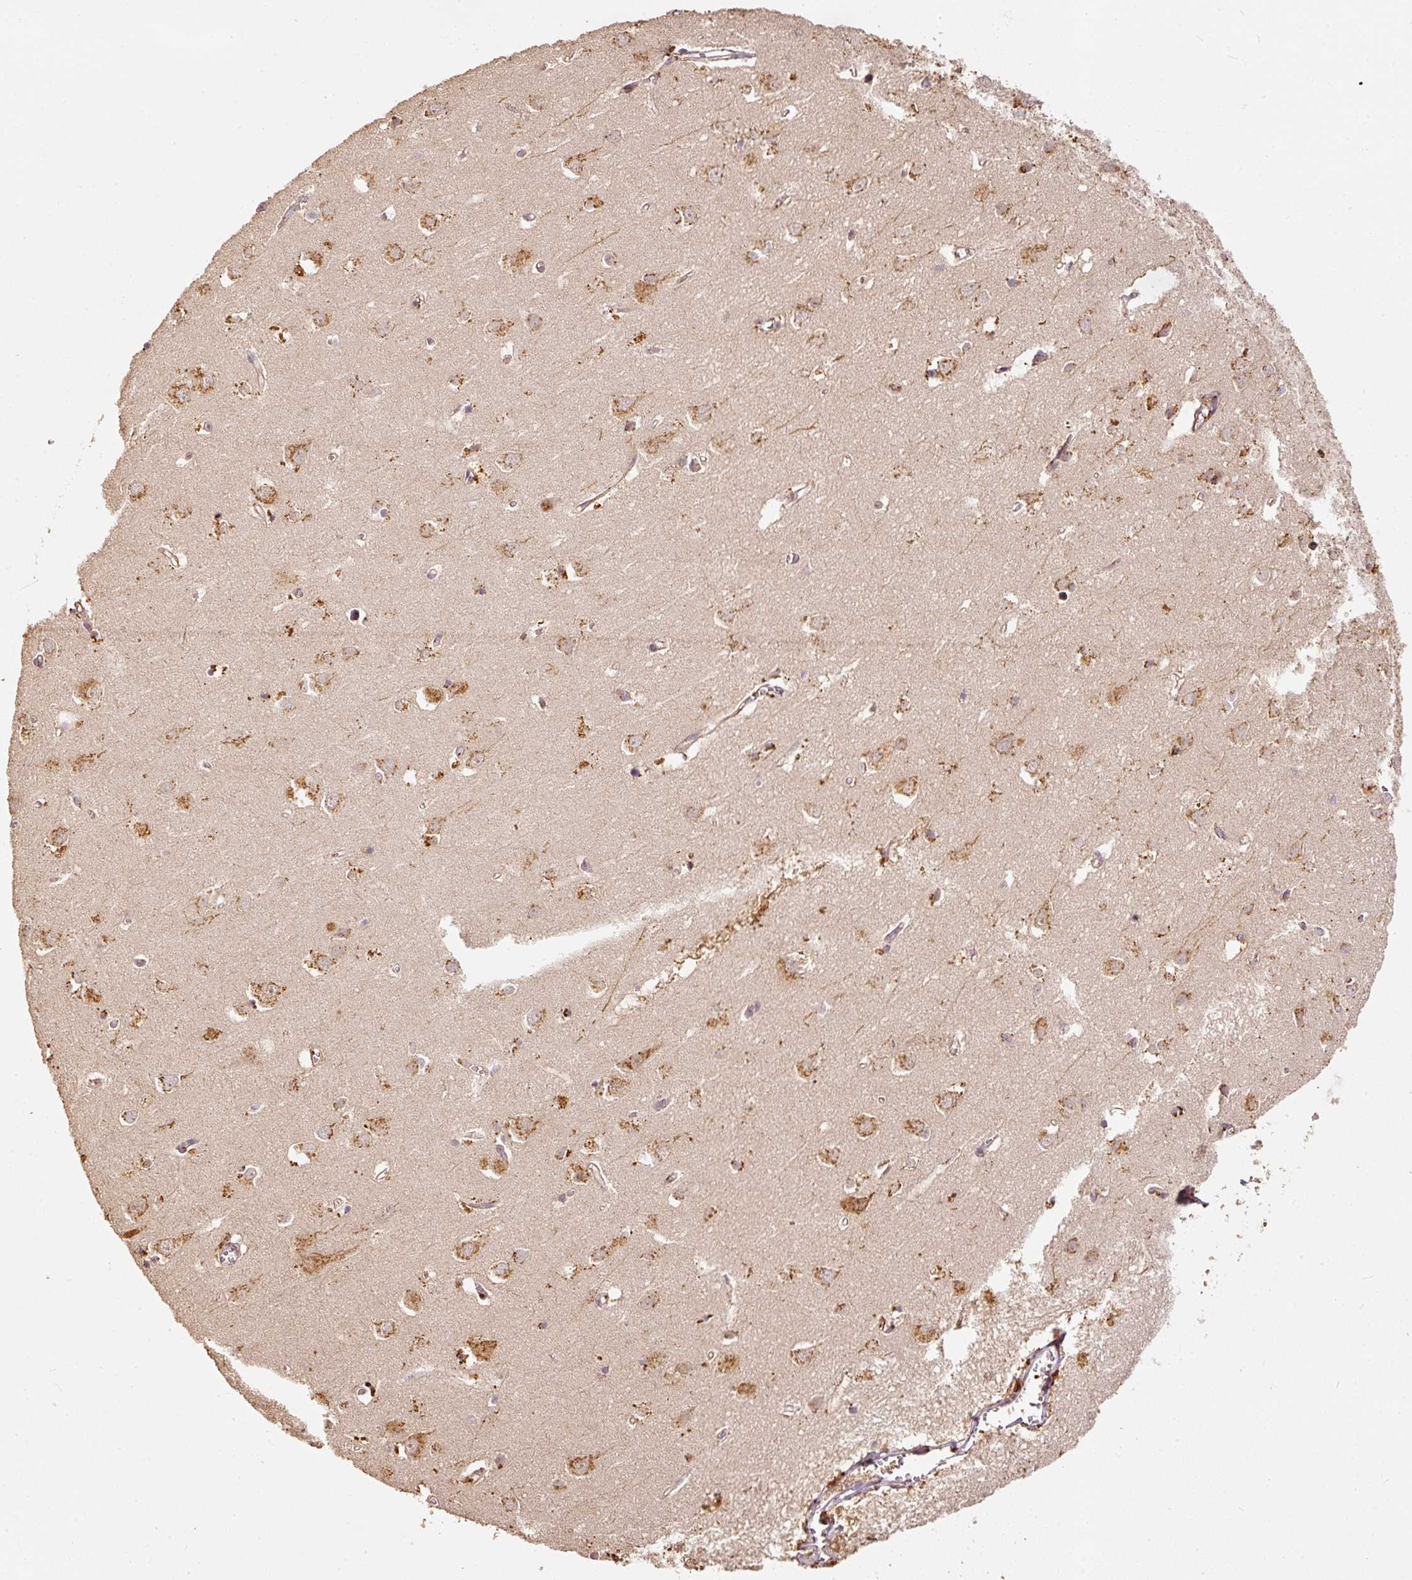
{"staining": {"intensity": "weak", "quantity": ">75%", "location": "cytoplasmic/membranous"}, "tissue": "cerebral cortex", "cell_type": "Endothelial cells", "image_type": "normal", "snomed": [{"axis": "morphology", "description": "Normal tissue, NOS"}, {"axis": "topography", "description": "Cerebral cortex"}], "caption": "Weak cytoplasmic/membranous positivity is identified in approximately >75% of endothelial cells in benign cerebral cortex. (Brightfield microscopy of DAB IHC at high magnification).", "gene": "FUT8", "patient": {"sex": "male", "age": 70}}